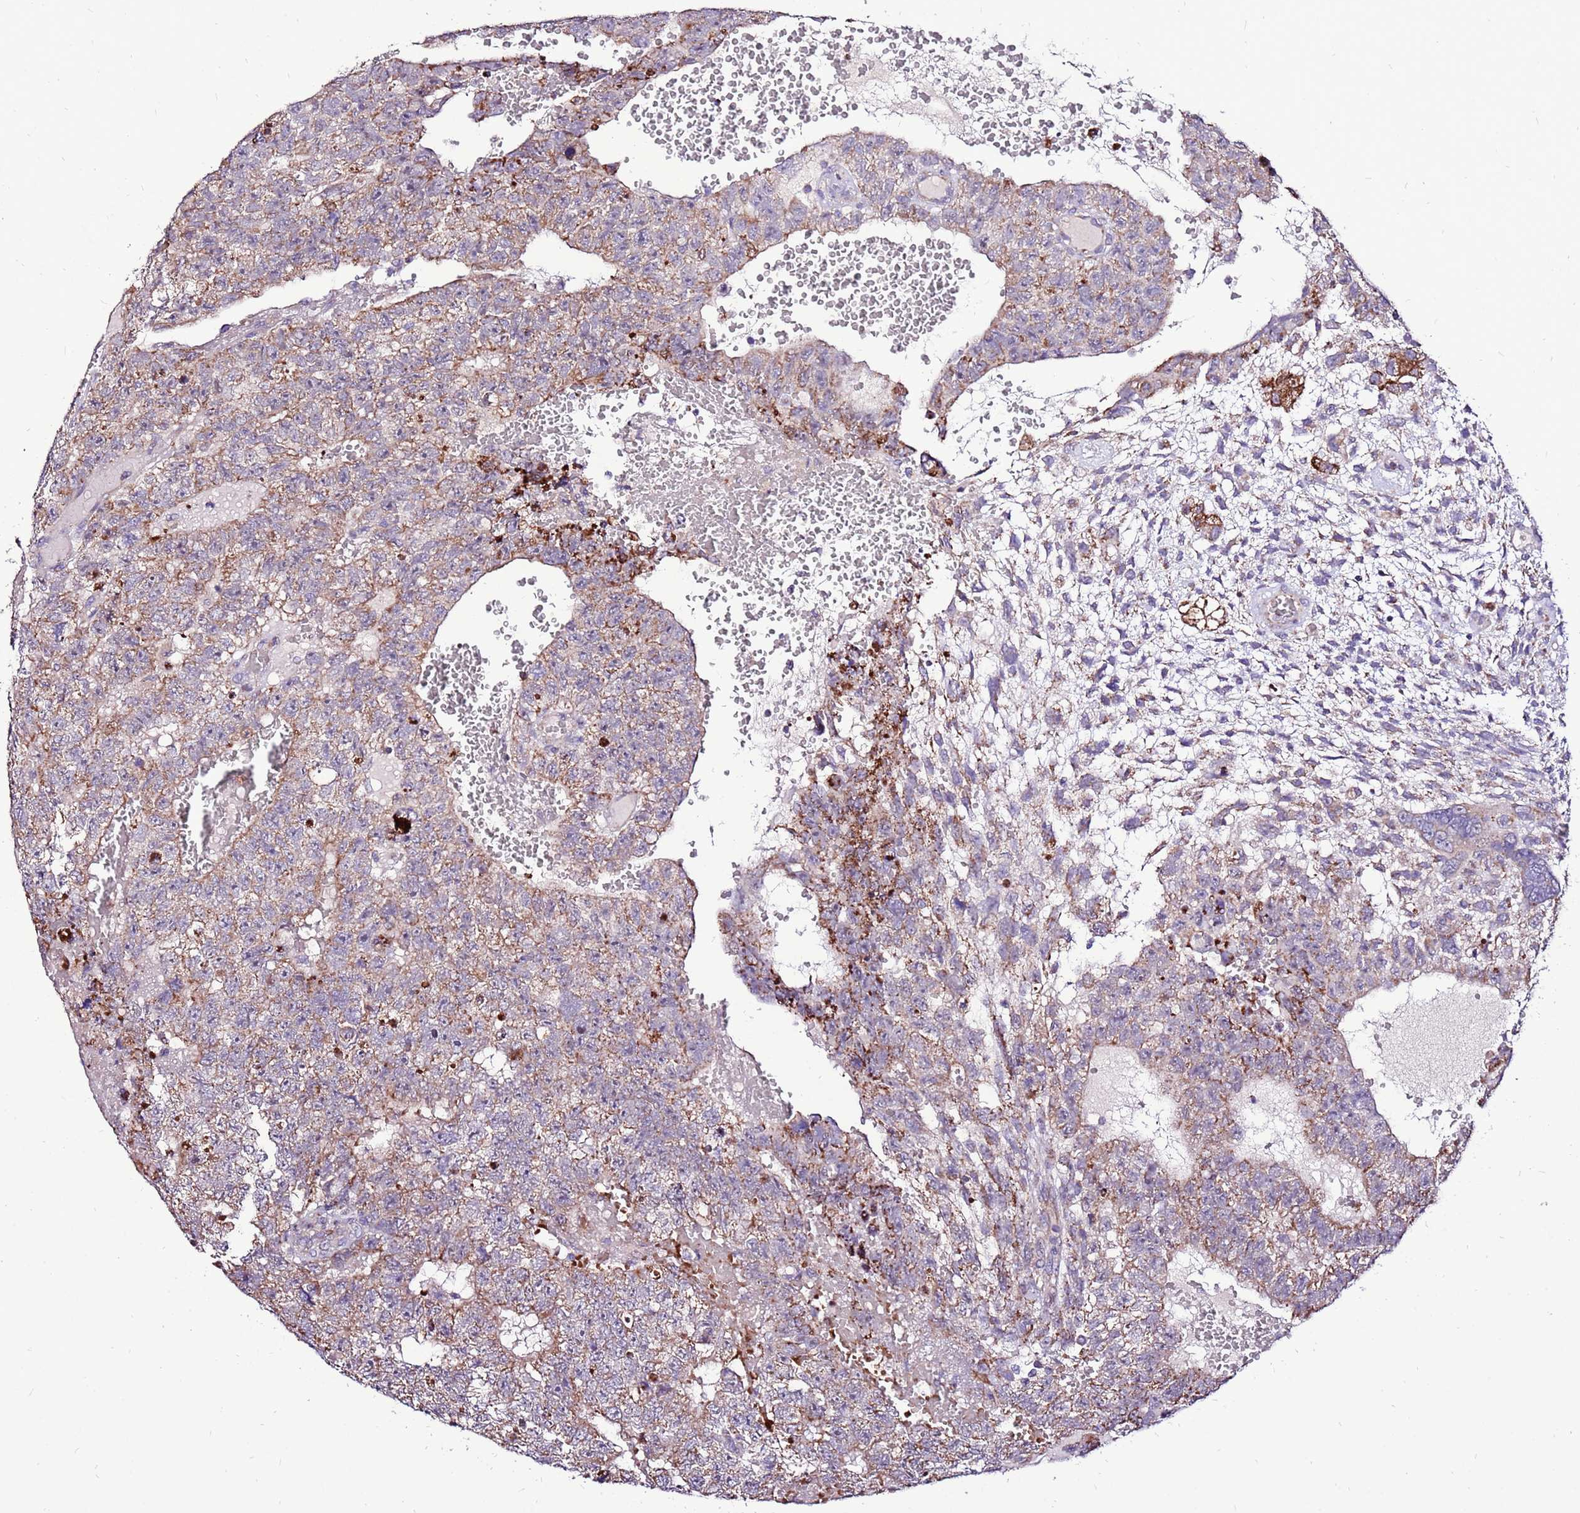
{"staining": {"intensity": "weak", "quantity": "25%-75%", "location": "cytoplasmic/membranous"}, "tissue": "testis cancer", "cell_type": "Tumor cells", "image_type": "cancer", "snomed": [{"axis": "morphology", "description": "Carcinoma, Embryonal, NOS"}, {"axis": "topography", "description": "Testis"}], "caption": "A brown stain shows weak cytoplasmic/membranous expression of a protein in testis embryonal carcinoma tumor cells.", "gene": "SPSB3", "patient": {"sex": "male", "age": 26}}